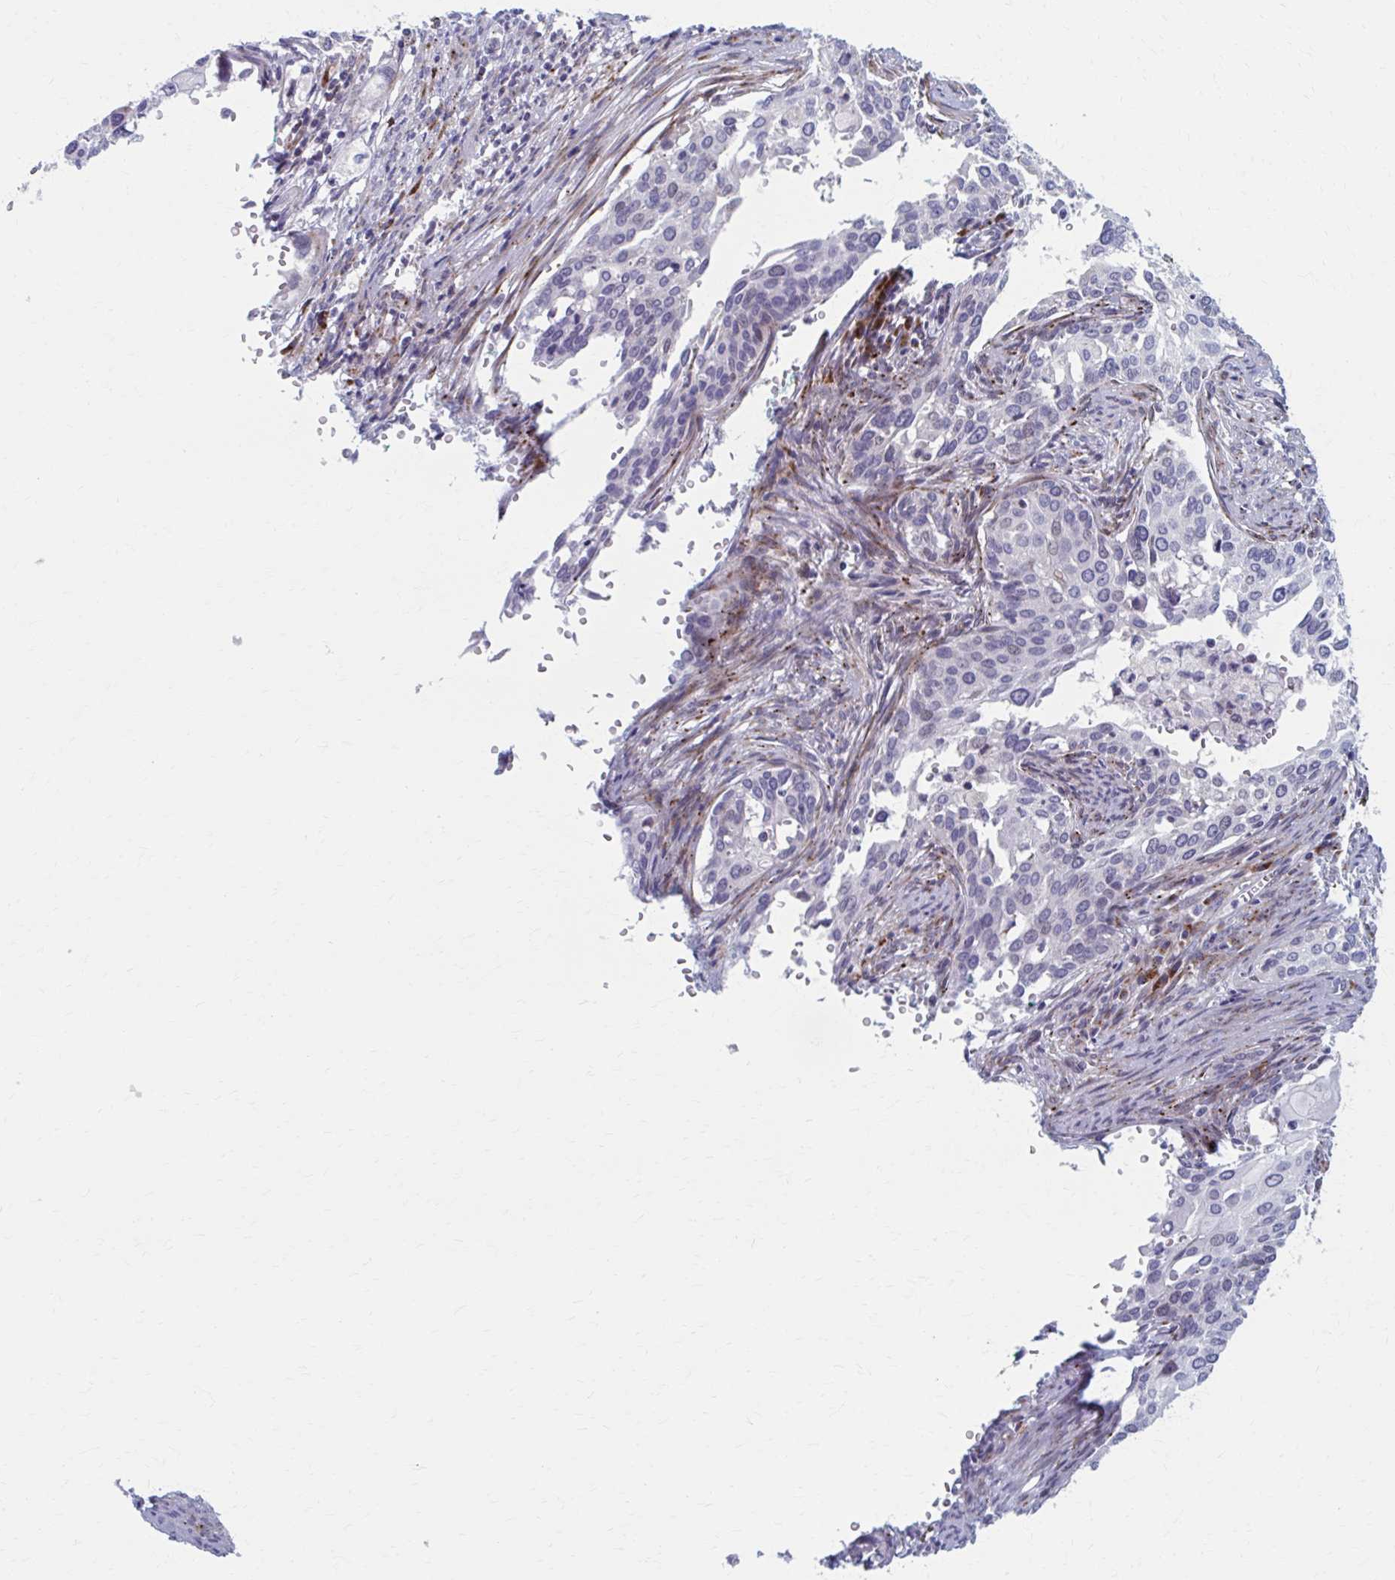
{"staining": {"intensity": "negative", "quantity": "none", "location": "none"}, "tissue": "cervical cancer", "cell_type": "Tumor cells", "image_type": "cancer", "snomed": [{"axis": "morphology", "description": "Squamous cell carcinoma, NOS"}, {"axis": "topography", "description": "Cervix"}], "caption": "Immunohistochemistry image of neoplastic tissue: squamous cell carcinoma (cervical) stained with DAB demonstrates no significant protein expression in tumor cells.", "gene": "OLFM2", "patient": {"sex": "female", "age": 44}}